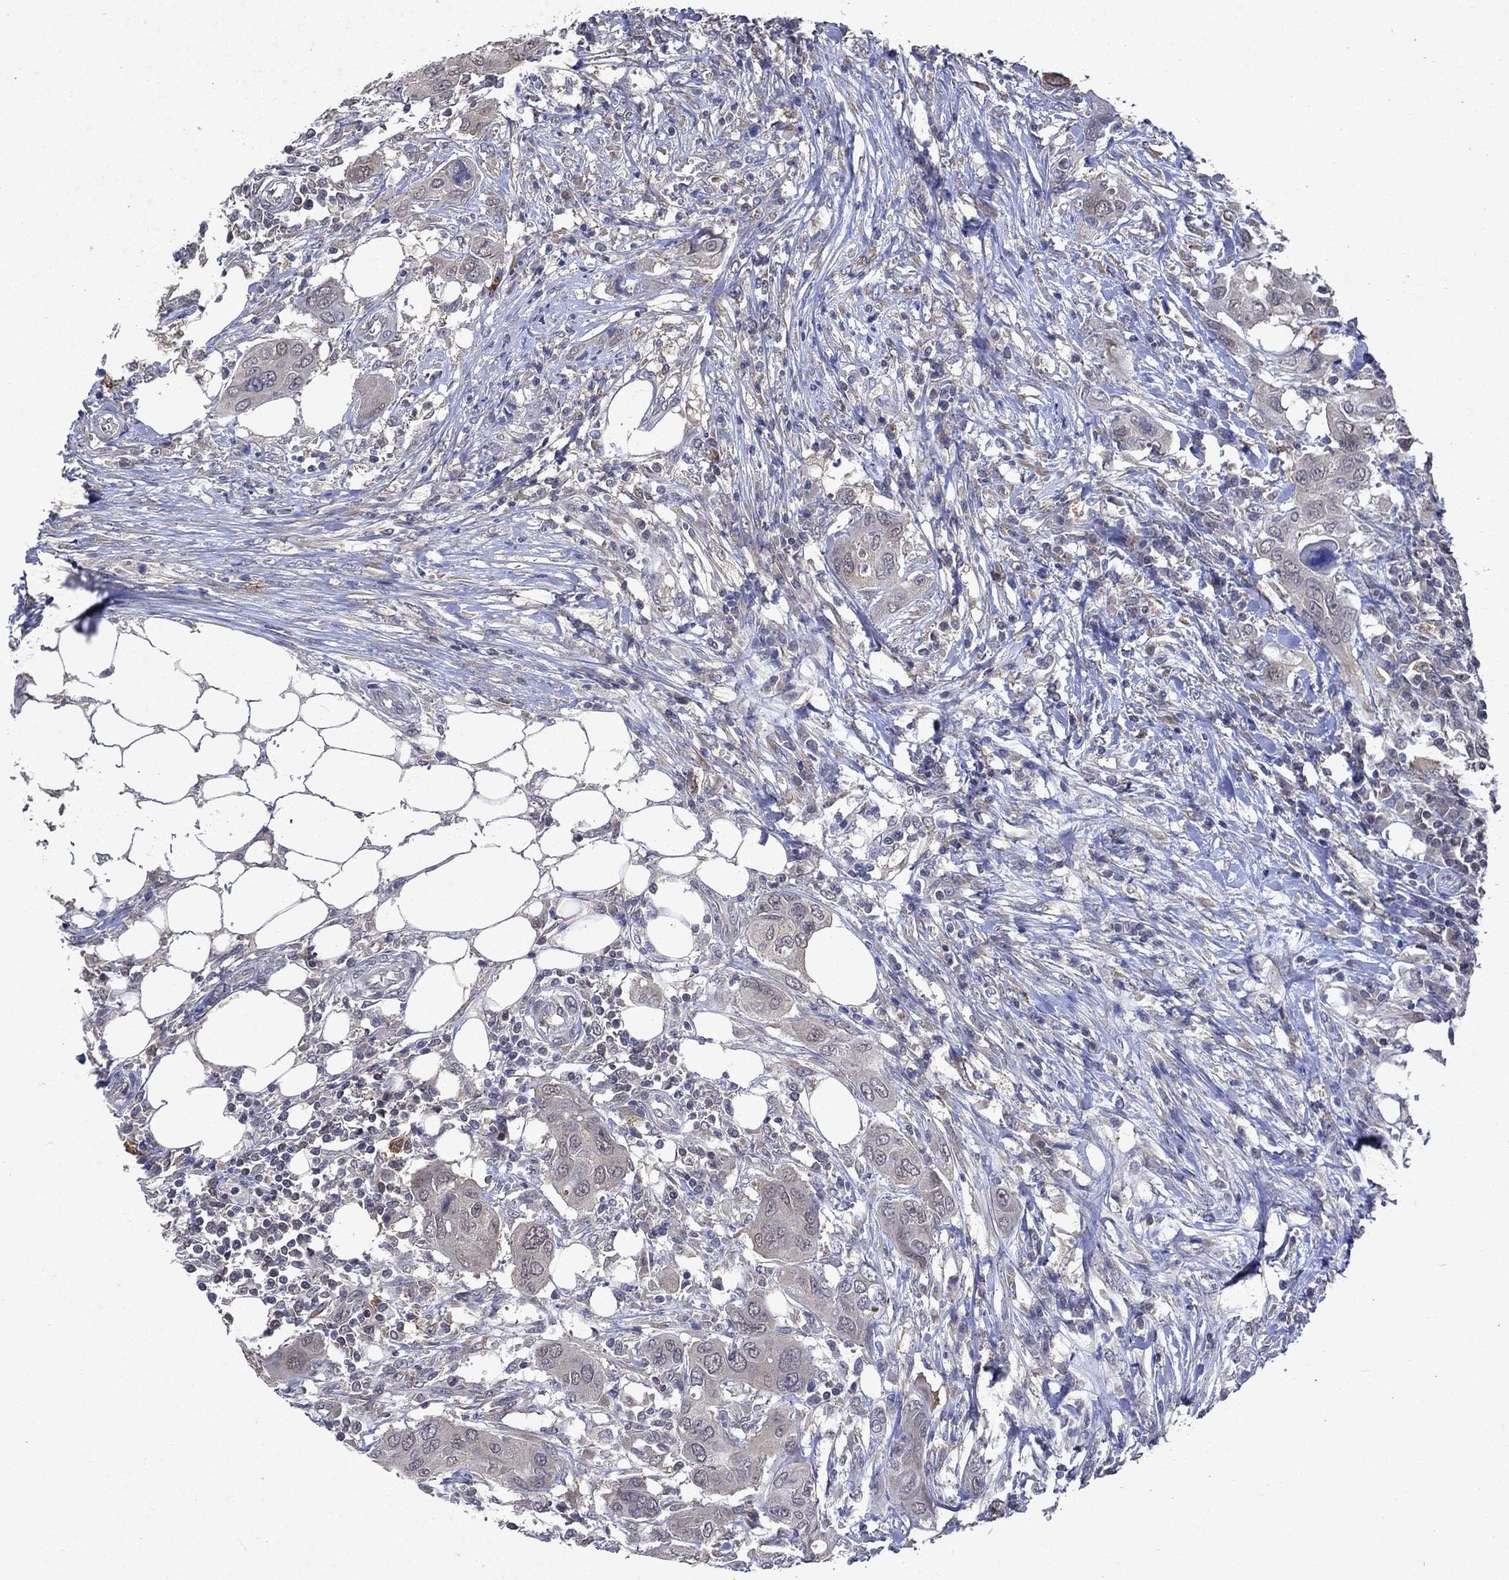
{"staining": {"intensity": "weak", "quantity": "25%-75%", "location": "cytoplasmic/membranous"}, "tissue": "urothelial cancer", "cell_type": "Tumor cells", "image_type": "cancer", "snomed": [{"axis": "morphology", "description": "Urothelial carcinoma, NOS"}, {"axis": "morphology", "description": "Urothelial carcinoma, High grade"}, {"axis": "topography", "description": "Urinary bladder"}], "caption": "Weak cytoplasmic/membranous staining is appreciated in about 25%-75% of tumor cells in transitional cell carcinoma.", "gene": "MTAP", "patient": {"sex": "male", "age": 63}}